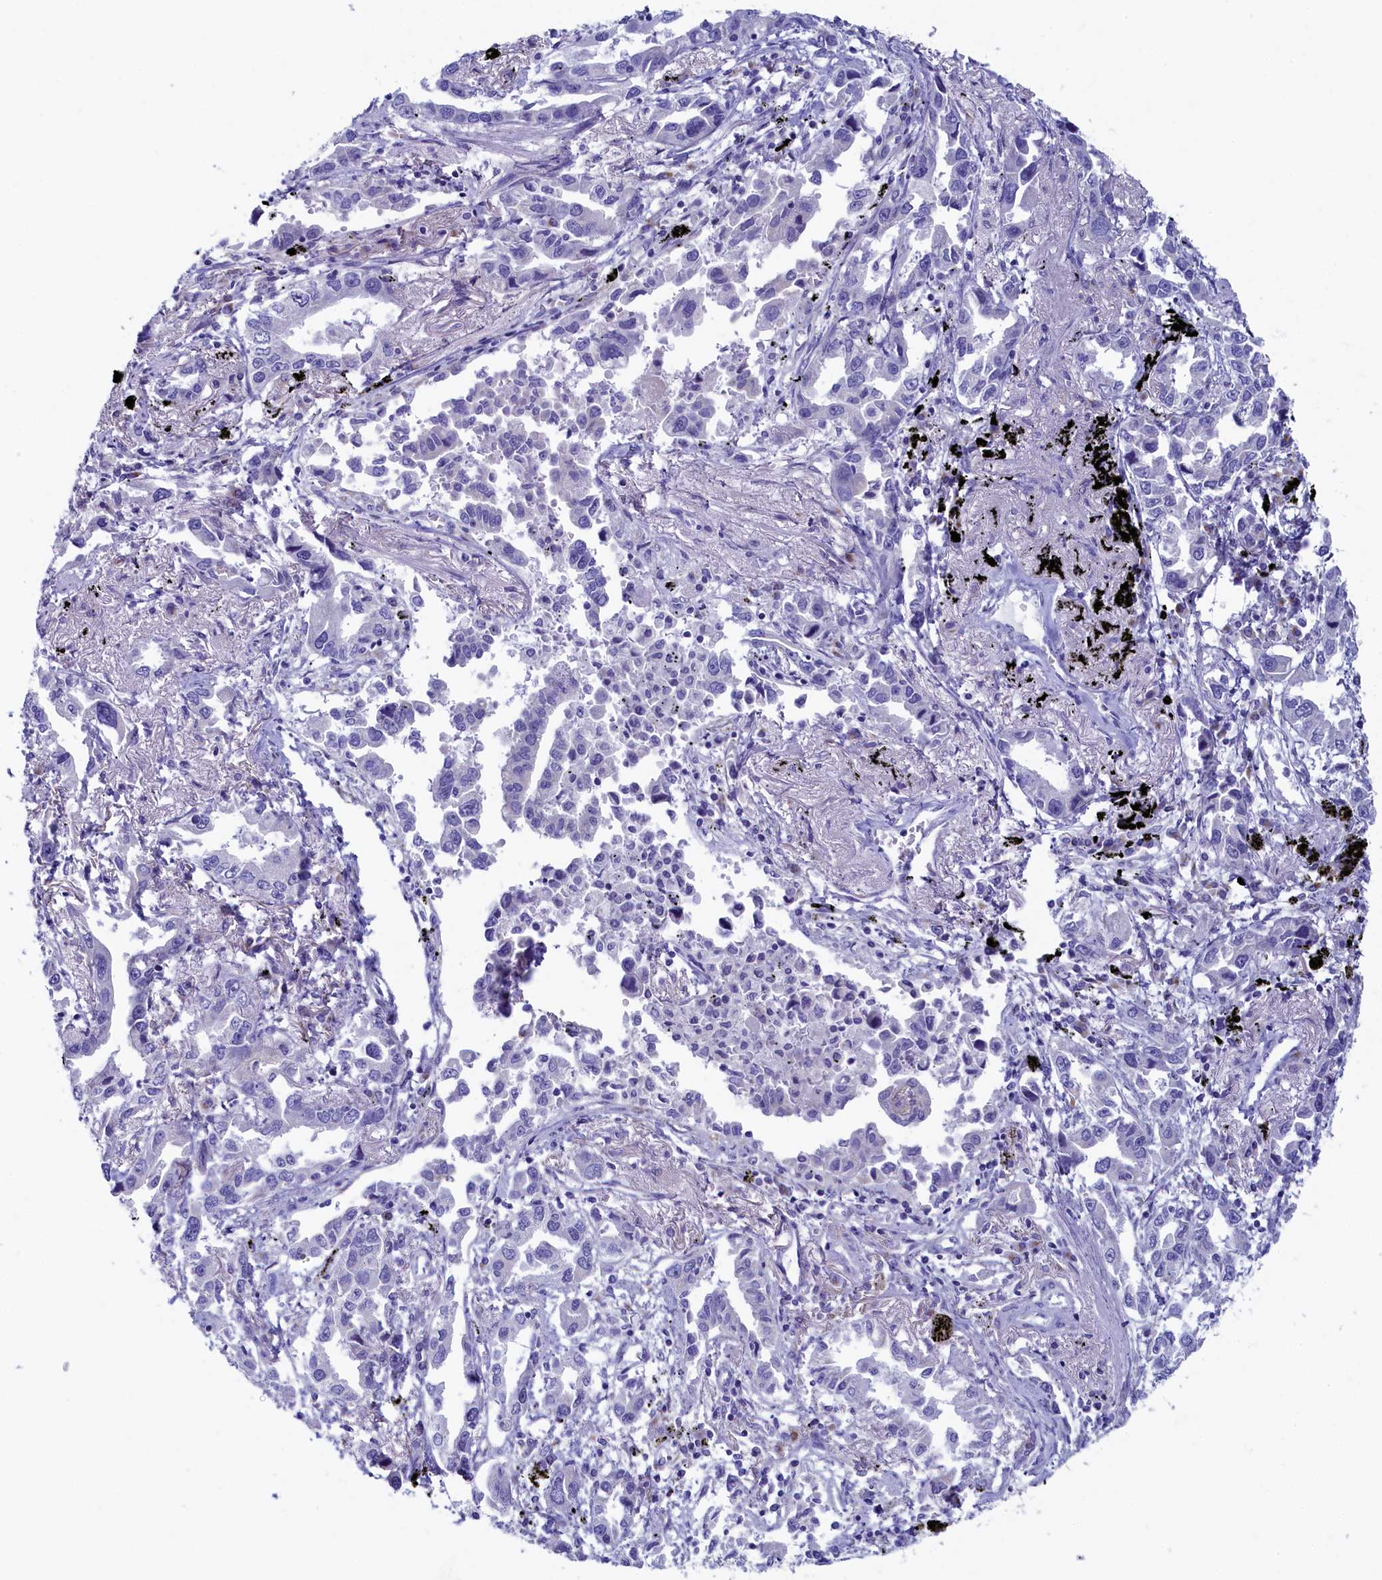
{"staining": {"intensity": "negative", "quantity": "none", "location": "none"}, "tissue": "lung cancer", "cell_type": "Tumor cells", "image_type": "cancer", "snomed": [{"axis": "morphology", "description": "Adenocarcinoma, NOS"}, {"axis": "topography", "description": "Lung"}], "caption": "This is an immunohistochemistry image of lung cancer. There is no staining in tumor cells.", "gene": "SKA3", "patient": {"sex": "male", "age": 67}}